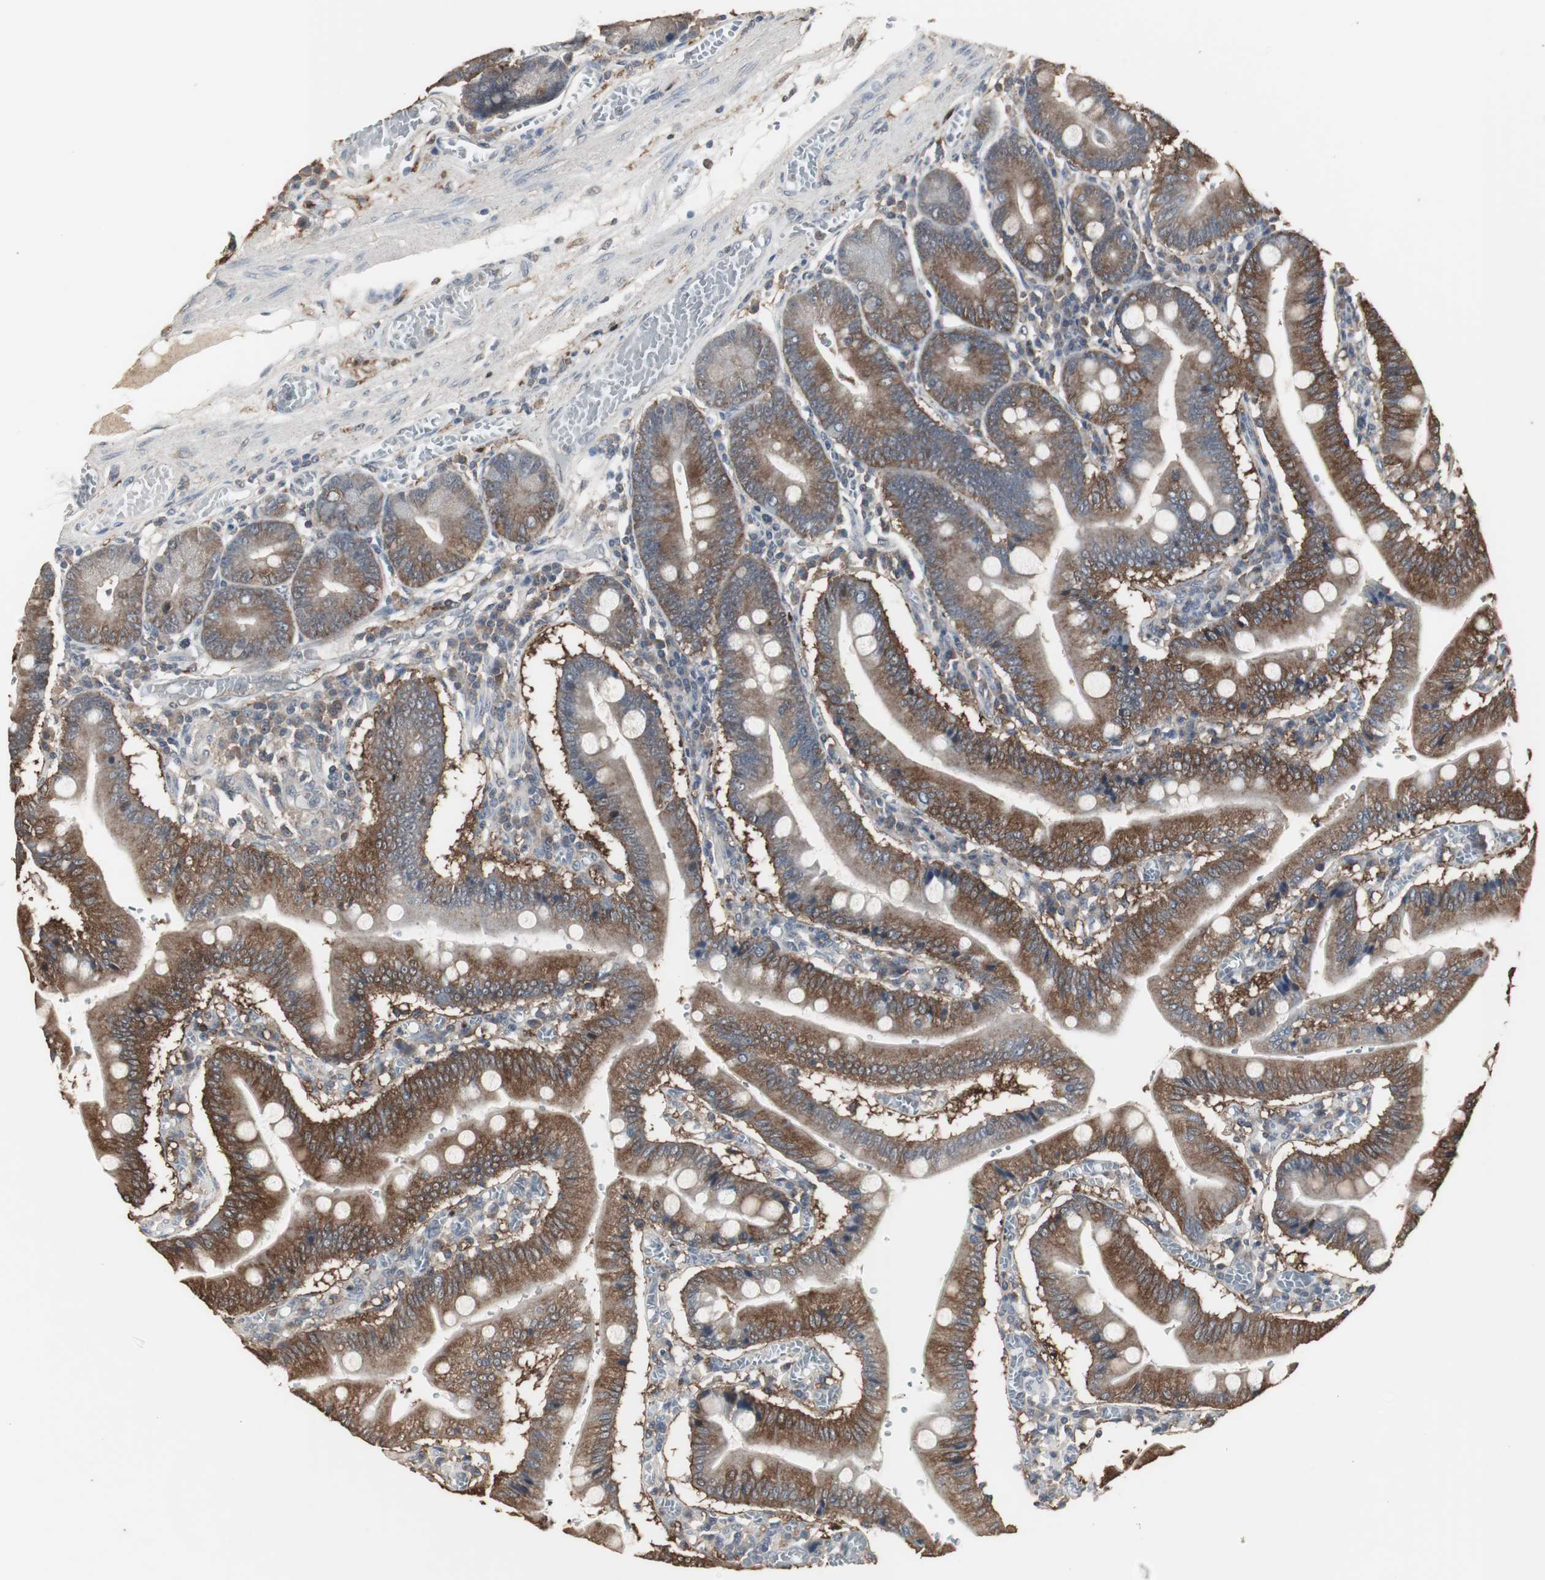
{"staining": {"intensity": "moderate", "quantity": "25%-75%", "location": "cytoplasmic/membranous"}, "tissue": "small intestine", "cell_type": "Glandular cells", "image_type": "normal", "snomed": [{"axis": "morphology", "description": "Normal tissue, NOS"}, {"axis": "topography", "description": "Small intestine"}], "caption": "Protein staining of benign small intestine demonstrates moderate cytoplasmic/membranous positivity in approximately 25%-75% of glandular cells. Using DAB (3,3'-diaminobenzidine) (brown) and hematoxylin (blue) stains, captured at high magnification using brightfield microscopy.", "gene": "HPRT1", "patient": {"sex": "male", "age": 71}}